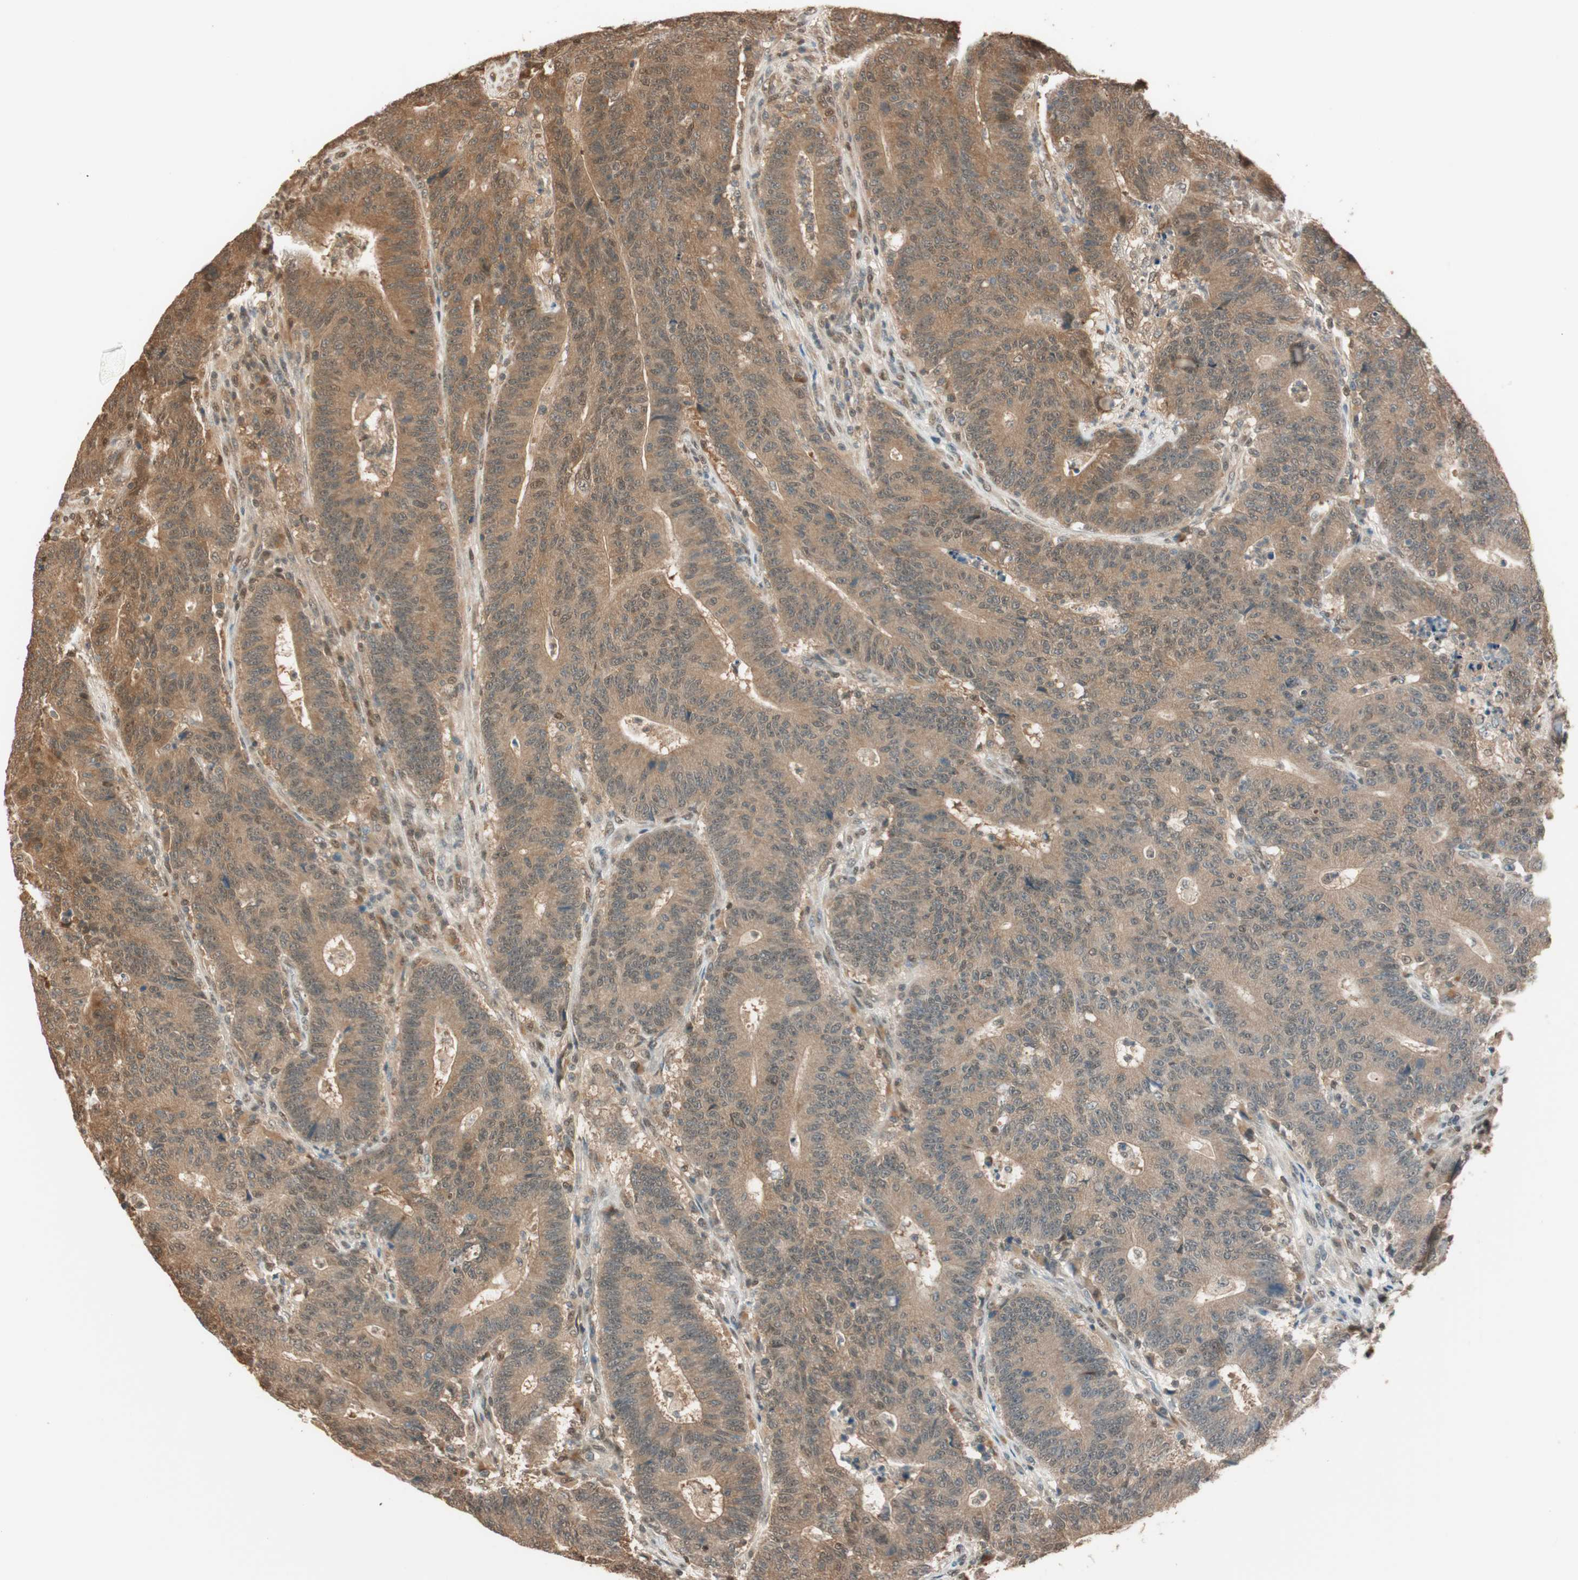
{"staining": {"intensity": "moderate", "quantity": ">75%", "location": "cytoplasmic/membranous,nuclear"}, "tissue": "colorectal cancer", "cell_type": "Tumor cells", "image_type": "cancer", "snomed": [{"axis": "morphology", "description": "Normal tissue, NOS"}, {"axis": "morphology", "description": "Adenocarcinoma, NOS"}, {"axis": "topography", "description": "Colon"}], "caption": "Immunohistochemical staining of colorectal adenocarcinoma exhibits moderate cytoplasmic/membranous and nuclear protein expression in about >75% of tumor cells. The staining was performed using DAB to visualize the protein expression in brown, while the nuclei were stained in blue with hematoxylin (Magnification: 20x).", "gene": "ZNF443", "patient": {"sex": "female", "age": 75}}